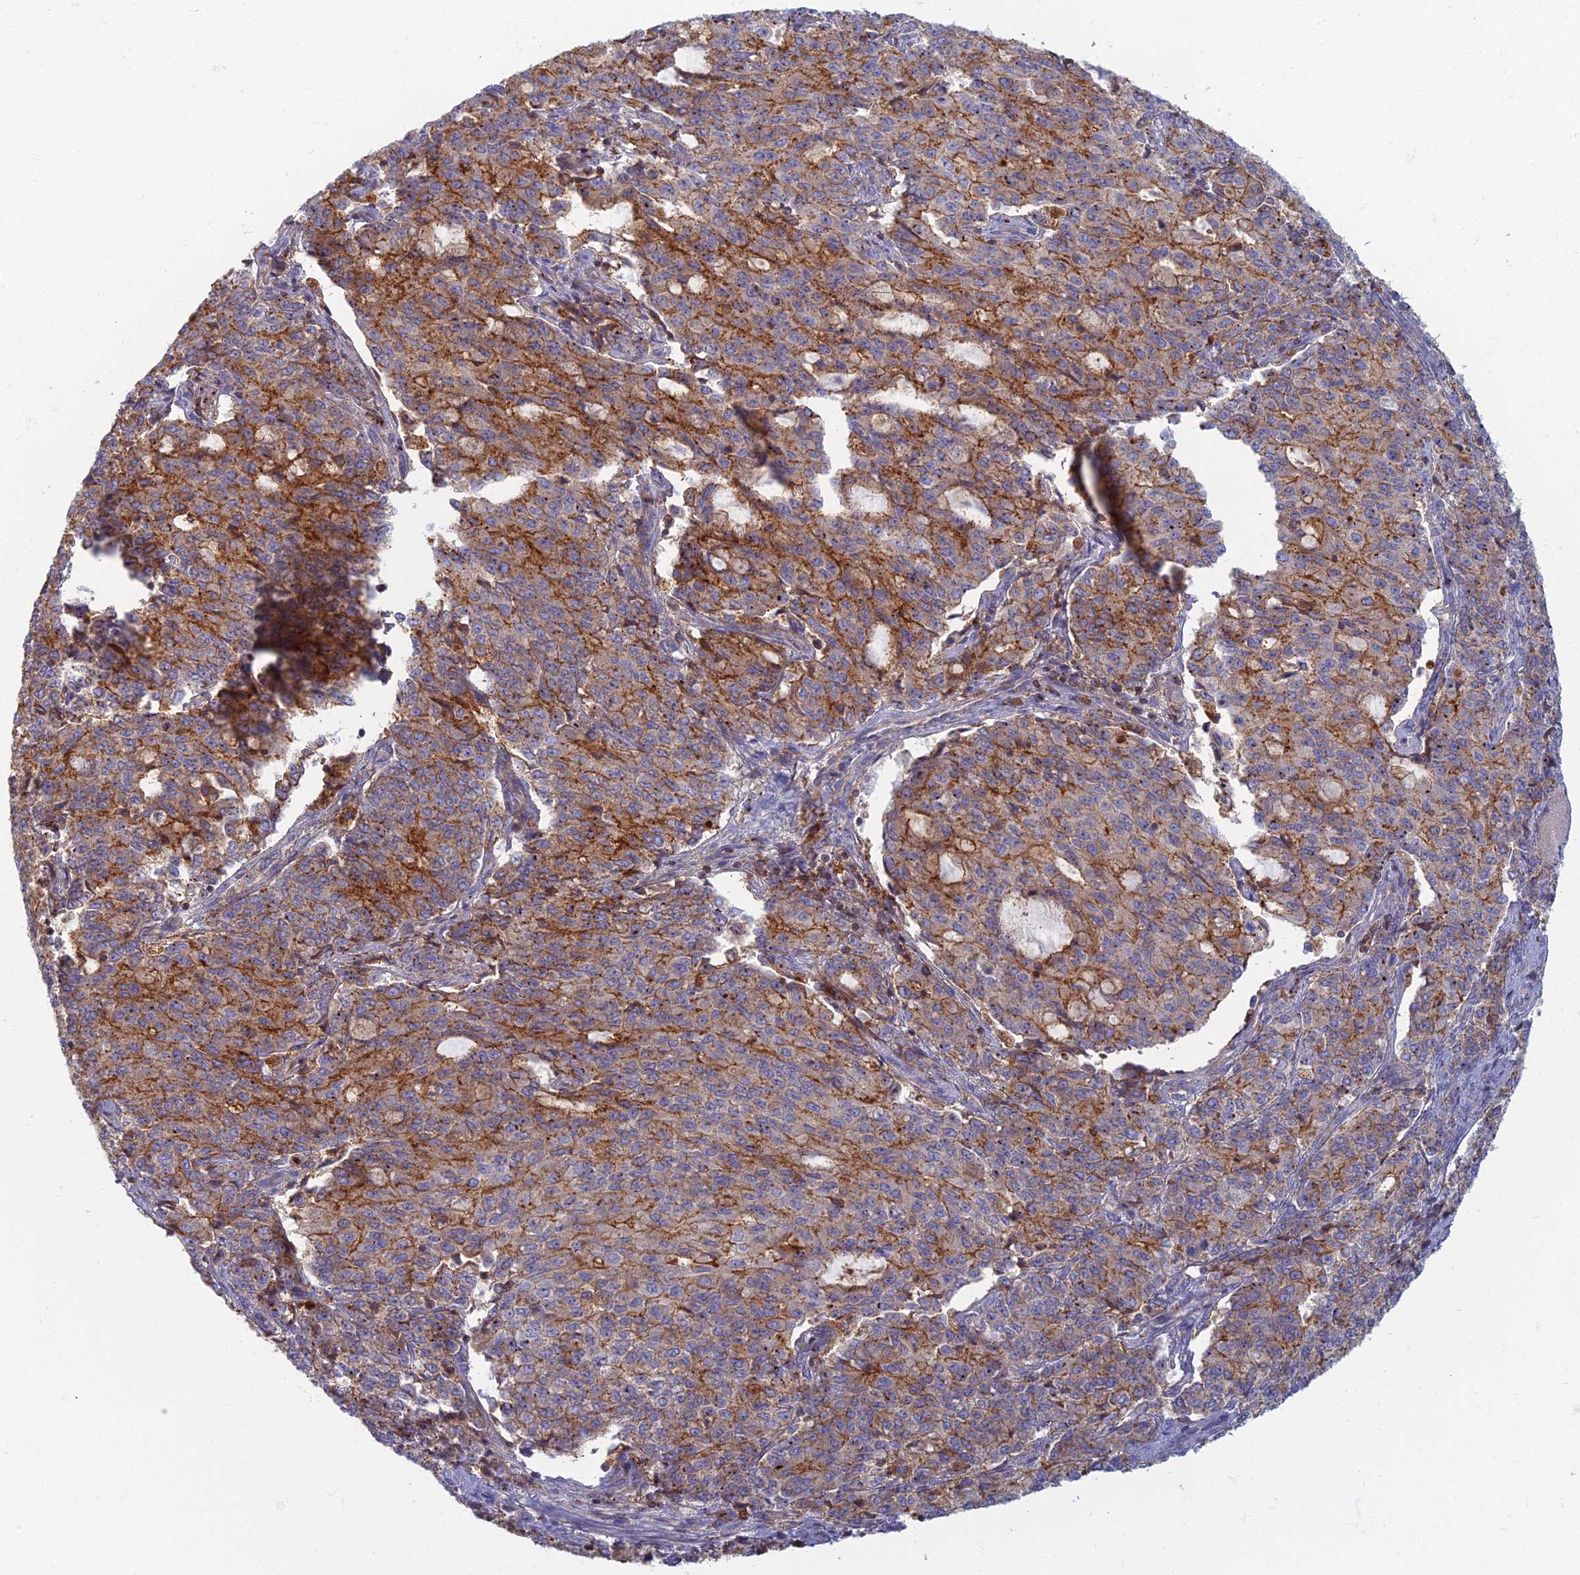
{"staining": {"intensity": "strong", "quantity": "25%-75%", "location": "cytoplasmic/membranous"}, "tissue": "endometrial cancer", "cell_type": "Tumor cells", "image_type": "cancer", "snomed": [{"axis": "morphology", "description": "Adenocarcinoma, NOS"}, {"axis": "topography", "description": "Endometrium"}], "caption": "A brown stain labels strong cytoplasmic/membranous staining of a protein in adenocarcinoma (endometrial) tumor cells.", "gene": "CHMP4B", "patient": {"sex": "female", "age": 50}}